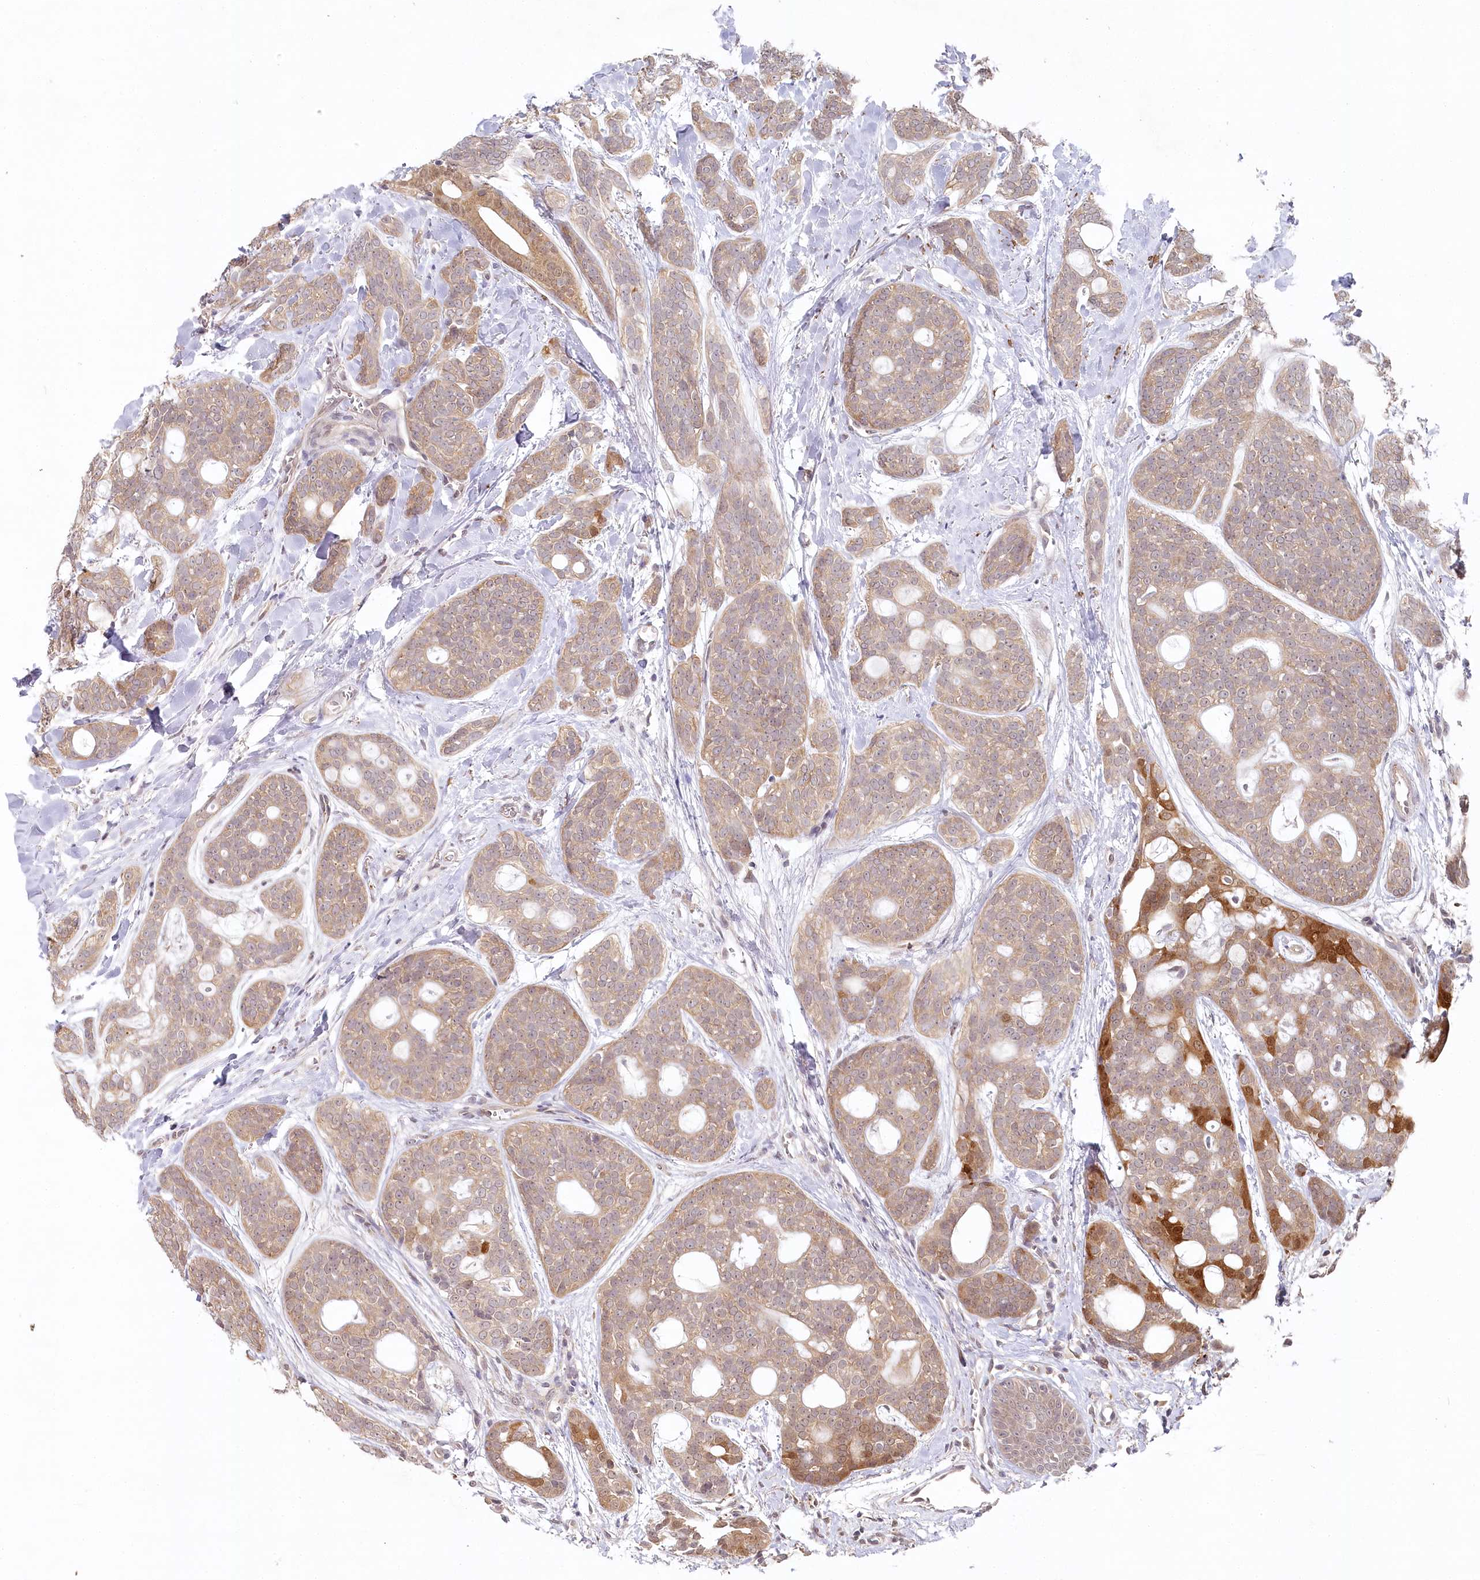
{"staining": {"intensity": "moderate", "quantity": "25%-75%", "location": "cytoplasmic/membranous"}, "tissue": "head and neck cancer", "cell_type": "Tumor cells", "image_type": "cancer", "snomed": [{"axis": "morphology", "description": "Adenocarcinoma, NOS"}, {"axis": "topography", "description": "Head-Neck"}], "caption": "Head and neck cancer (adenocarcinoma) stained for a protein shows moderate cytoplasmic/membranous positivity in tumor cells.", "gene": "AAMDC", "patient": {"sex": "male", "age": 66}}